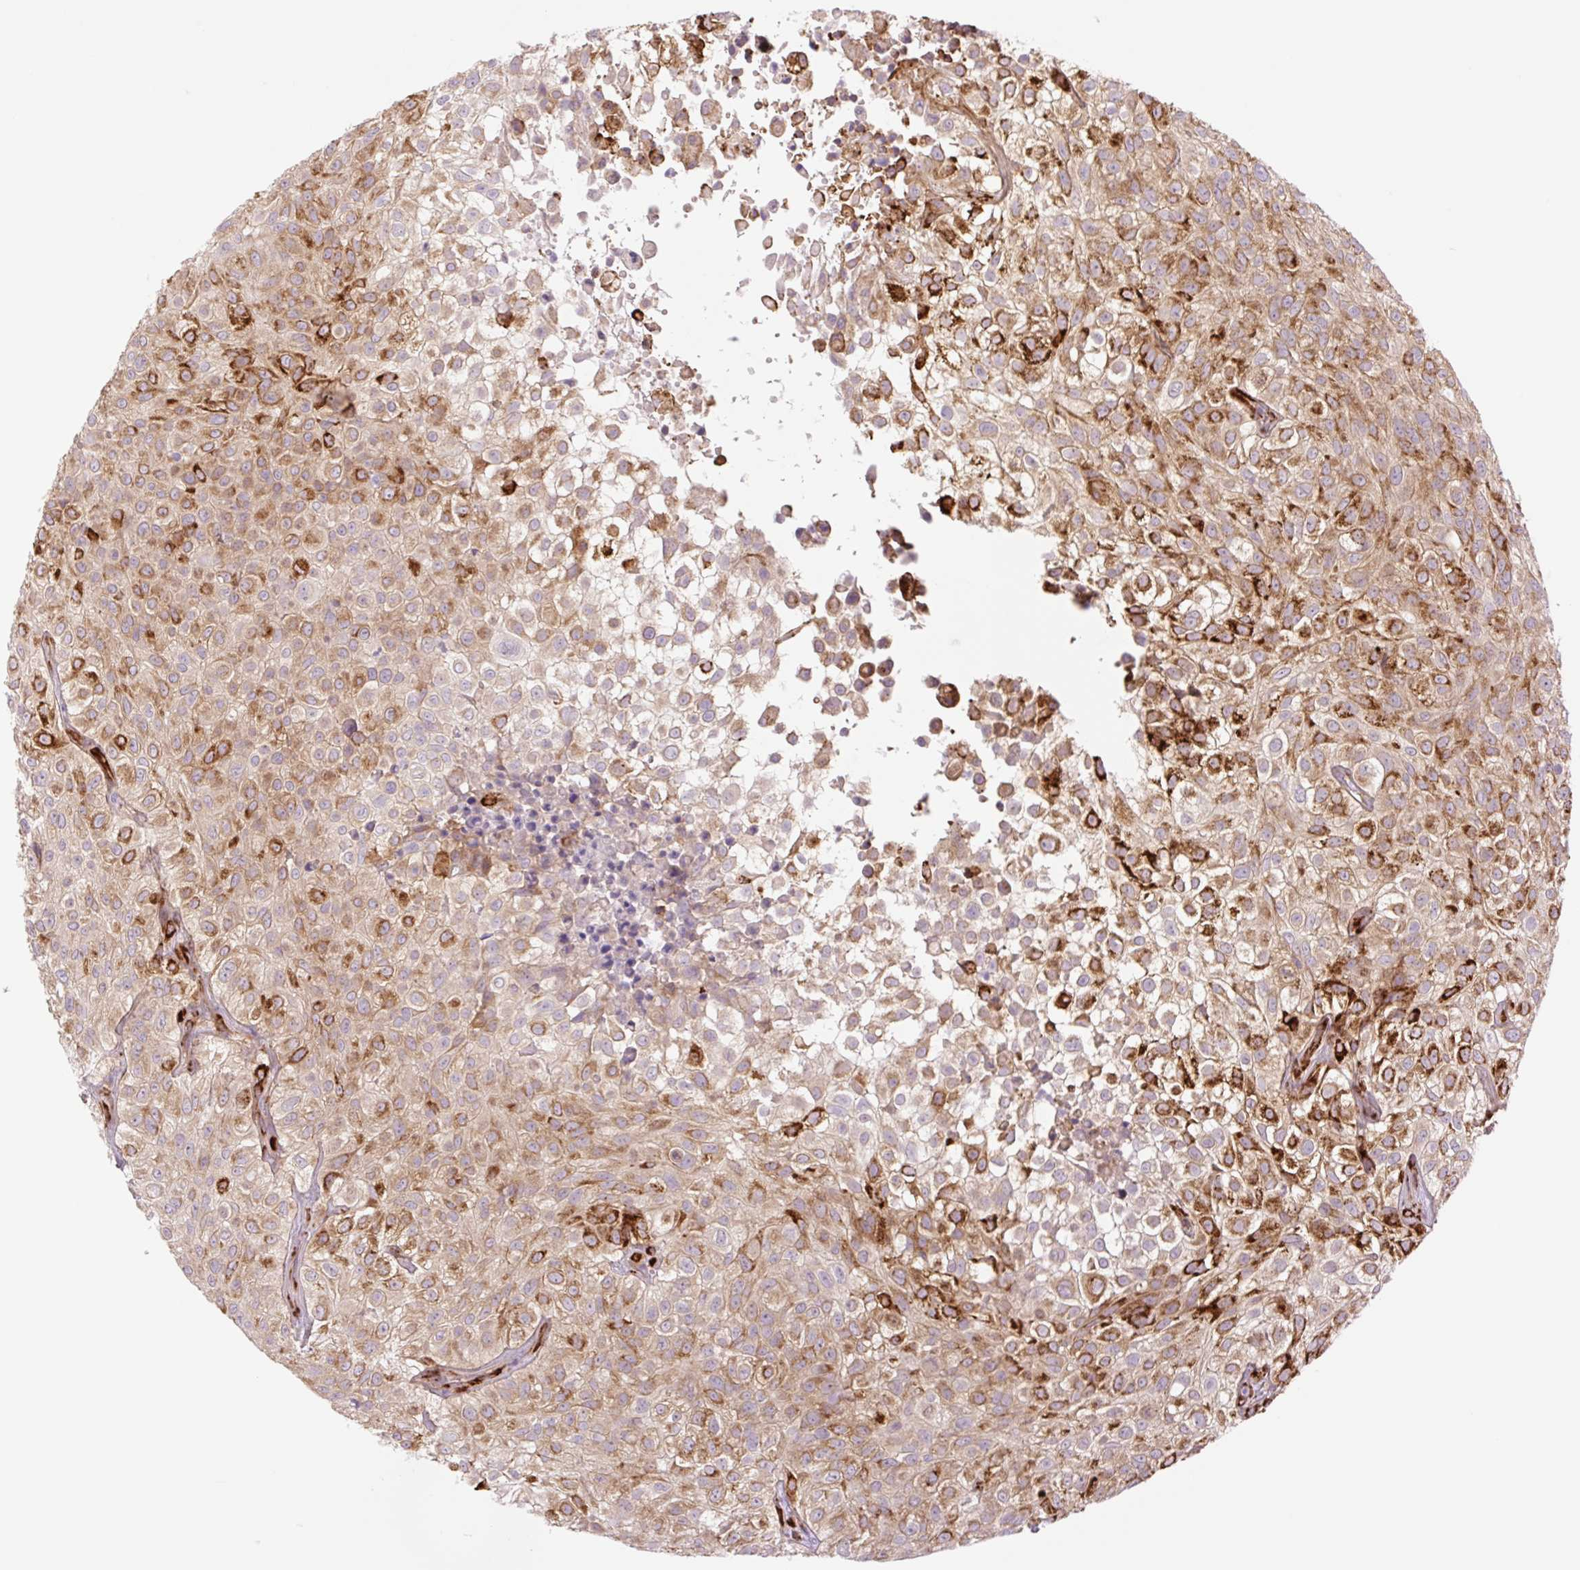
{"staining": {"intensity": "strong", "quantity": "<25%", "location": "cytoplasmic/membranous"}, "tissue": "urothelial cancer", "cell_type": "Tumor cells", "image_type": "cancer", "snomed": [{"axis": "morphology", "description": "Urothelial carcinoma, High grade"}, {"axis": "topography", "description": "Urinary bladder"}], "caption": "Immunohistochemical staining of urothelial carcinoma (high-grade) exhibits medium levels of strong cytoplasmic/membranous positivity in approximately <25% of tumor cells.", "gene": "COL5A1", "patient": {"sex": "male", "age": 56}}